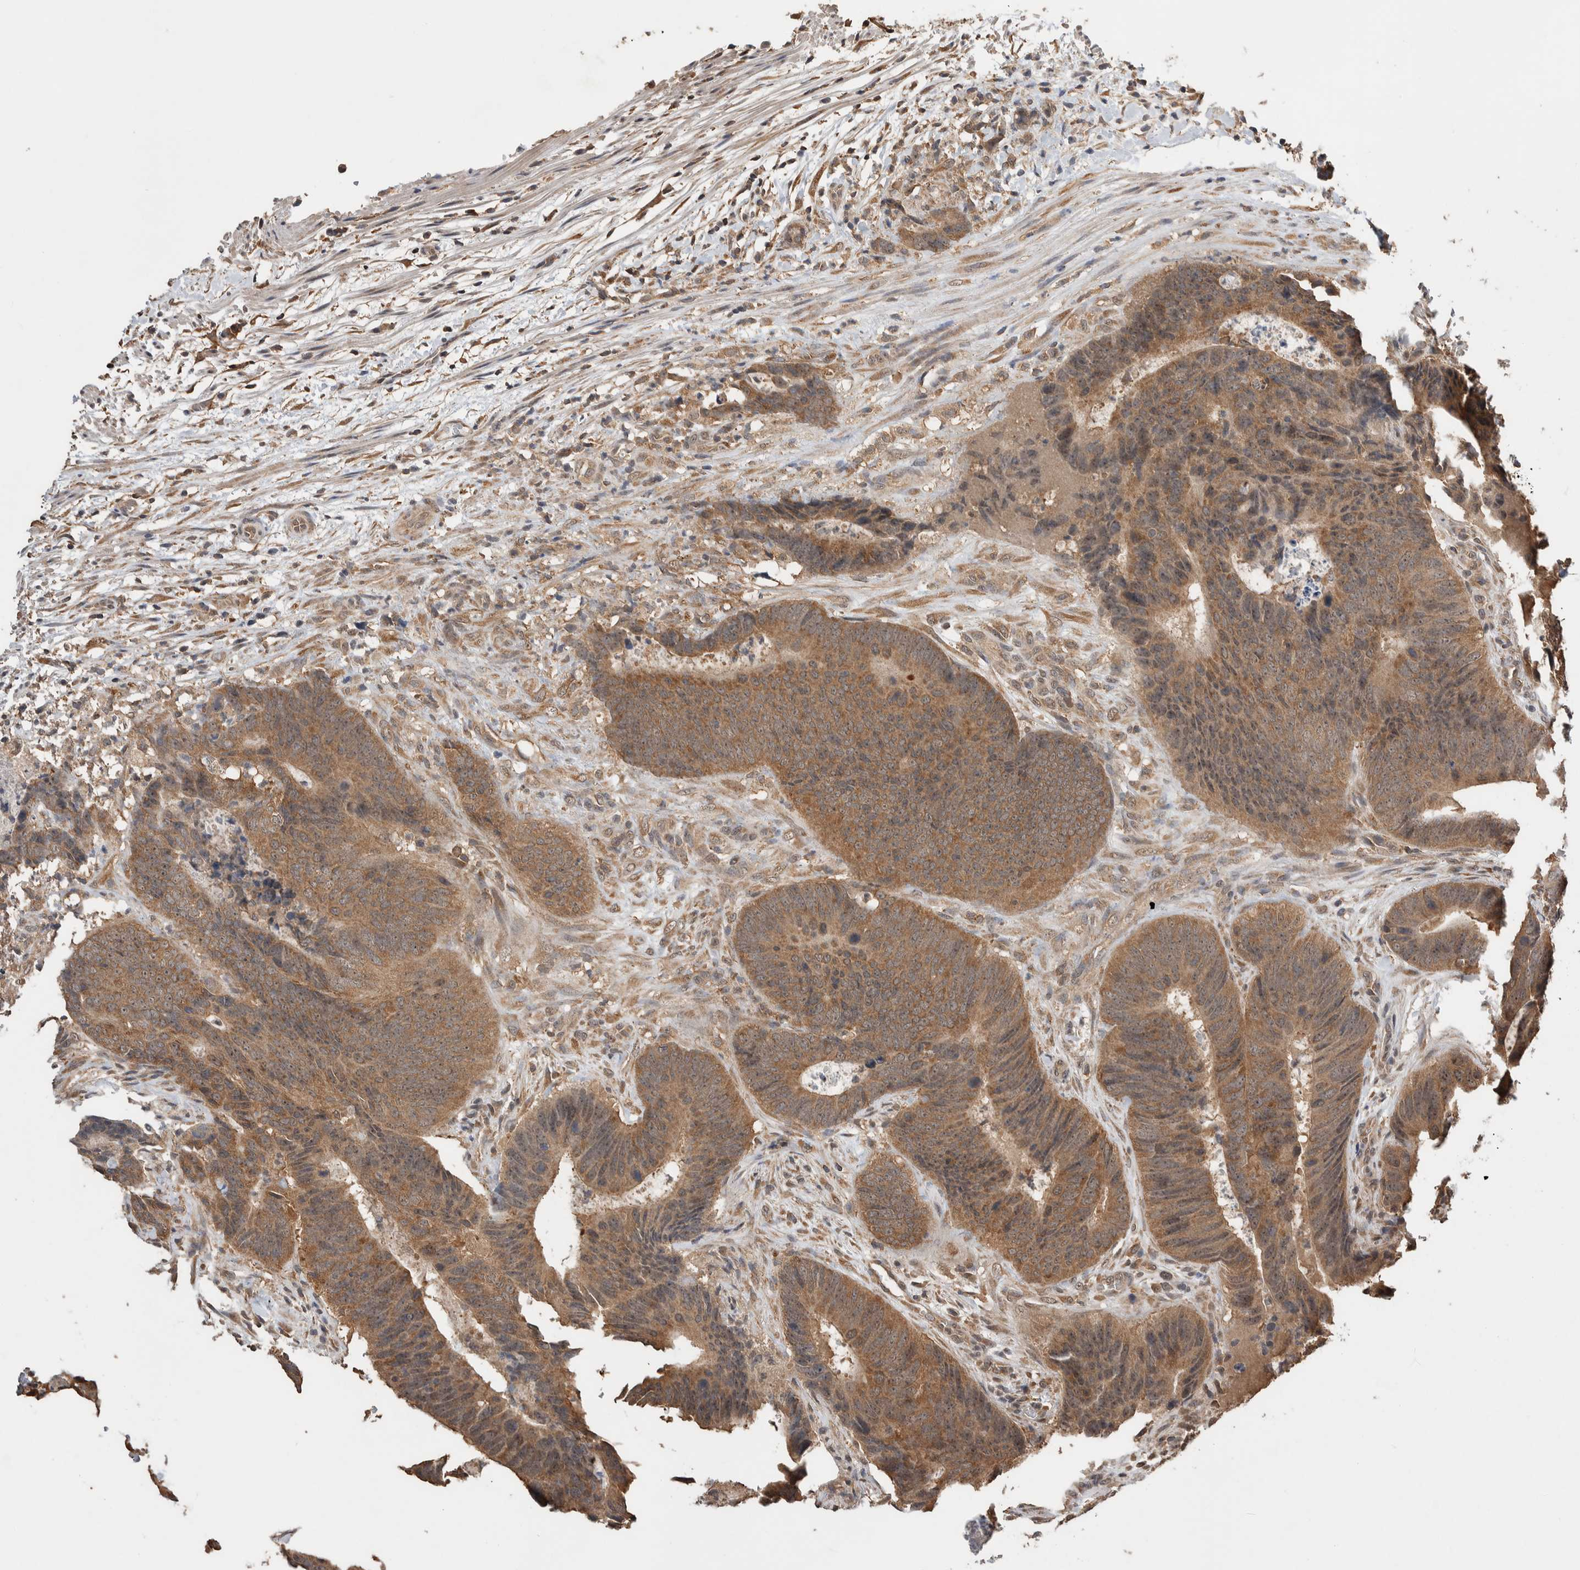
{"staining": {"intensity": "moderate", "quantity": ">75%", "location": "cytoplasmic/membranous"}, "tissue": "colorectal cancer", "cell_type": "Tumor cells", "image_type": "cancer", "snomed": [{"axis": "morphology", "description": "Adenocarcinoma, NOS"}, {"axis": "topography", "description": "Colon"}], "caption": "Tumor cells reveal medium levels of moderate cytoplasmic/membranous expression in approximately >75% of cells in human colorectal cancer (adenocarcinoma).", "gene": "DVL2", "patient": {"sex": "male", "age": 56}}